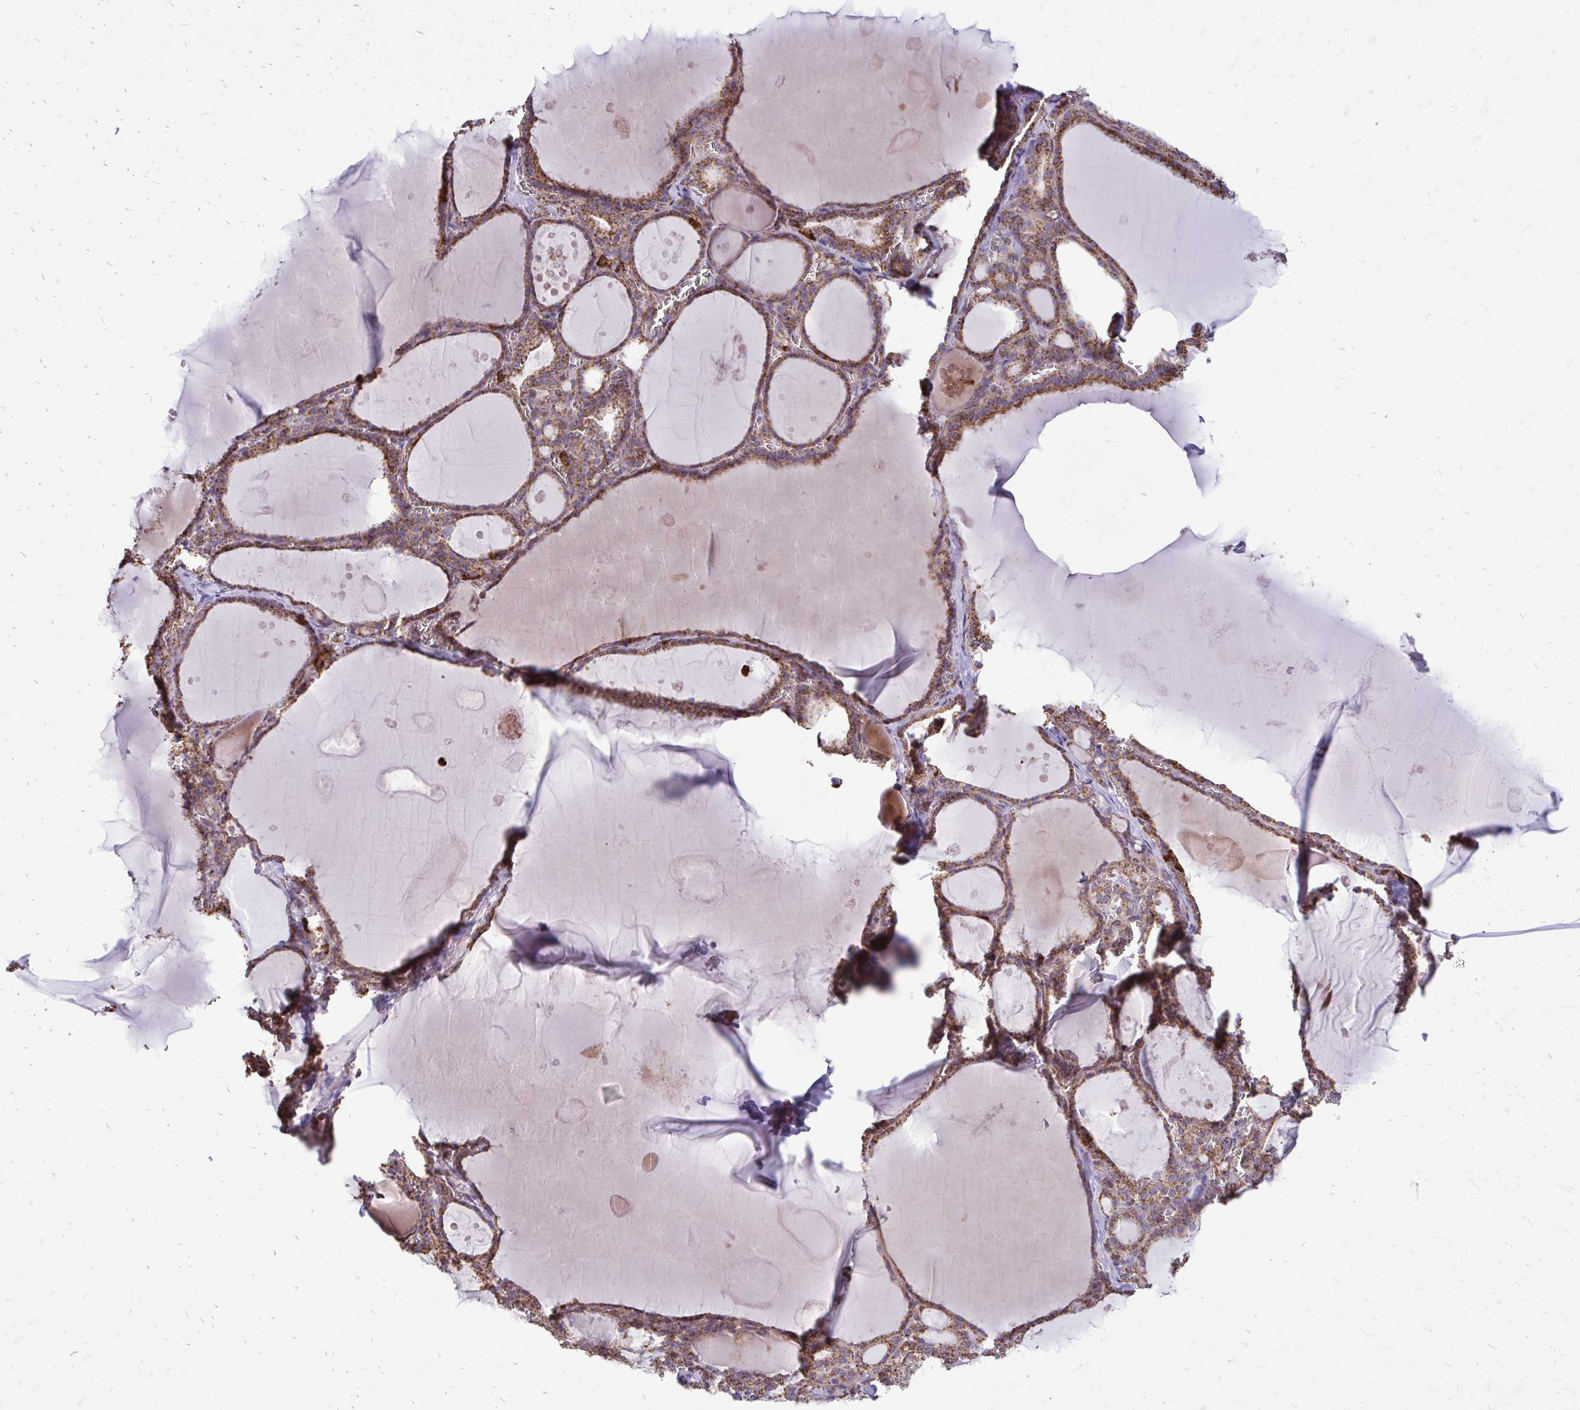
{"staining": {"intensity": "moderate", "quantity": ">75%", "location": "cytoplasmic/membranous"}, "tissue": "thyroid gland", "cell_type": "Glandular cells", "image_type": "normal", "snomed": [{"axis": "morphology", "description": "Normal tissue, NOS"}, {"axis": "topography", "description": "Thyroid gland"}], "caption": "Thyroid gland stained with DAB IHC shows medium levels of moderate cytoplasmic/membranous expression in about >75% of glandular cells. (brown staining indicates protein expression, while blue staining denotes nuclei).", "gene": "UBE2C", "patient": {"sex": "male", "age": 56}}